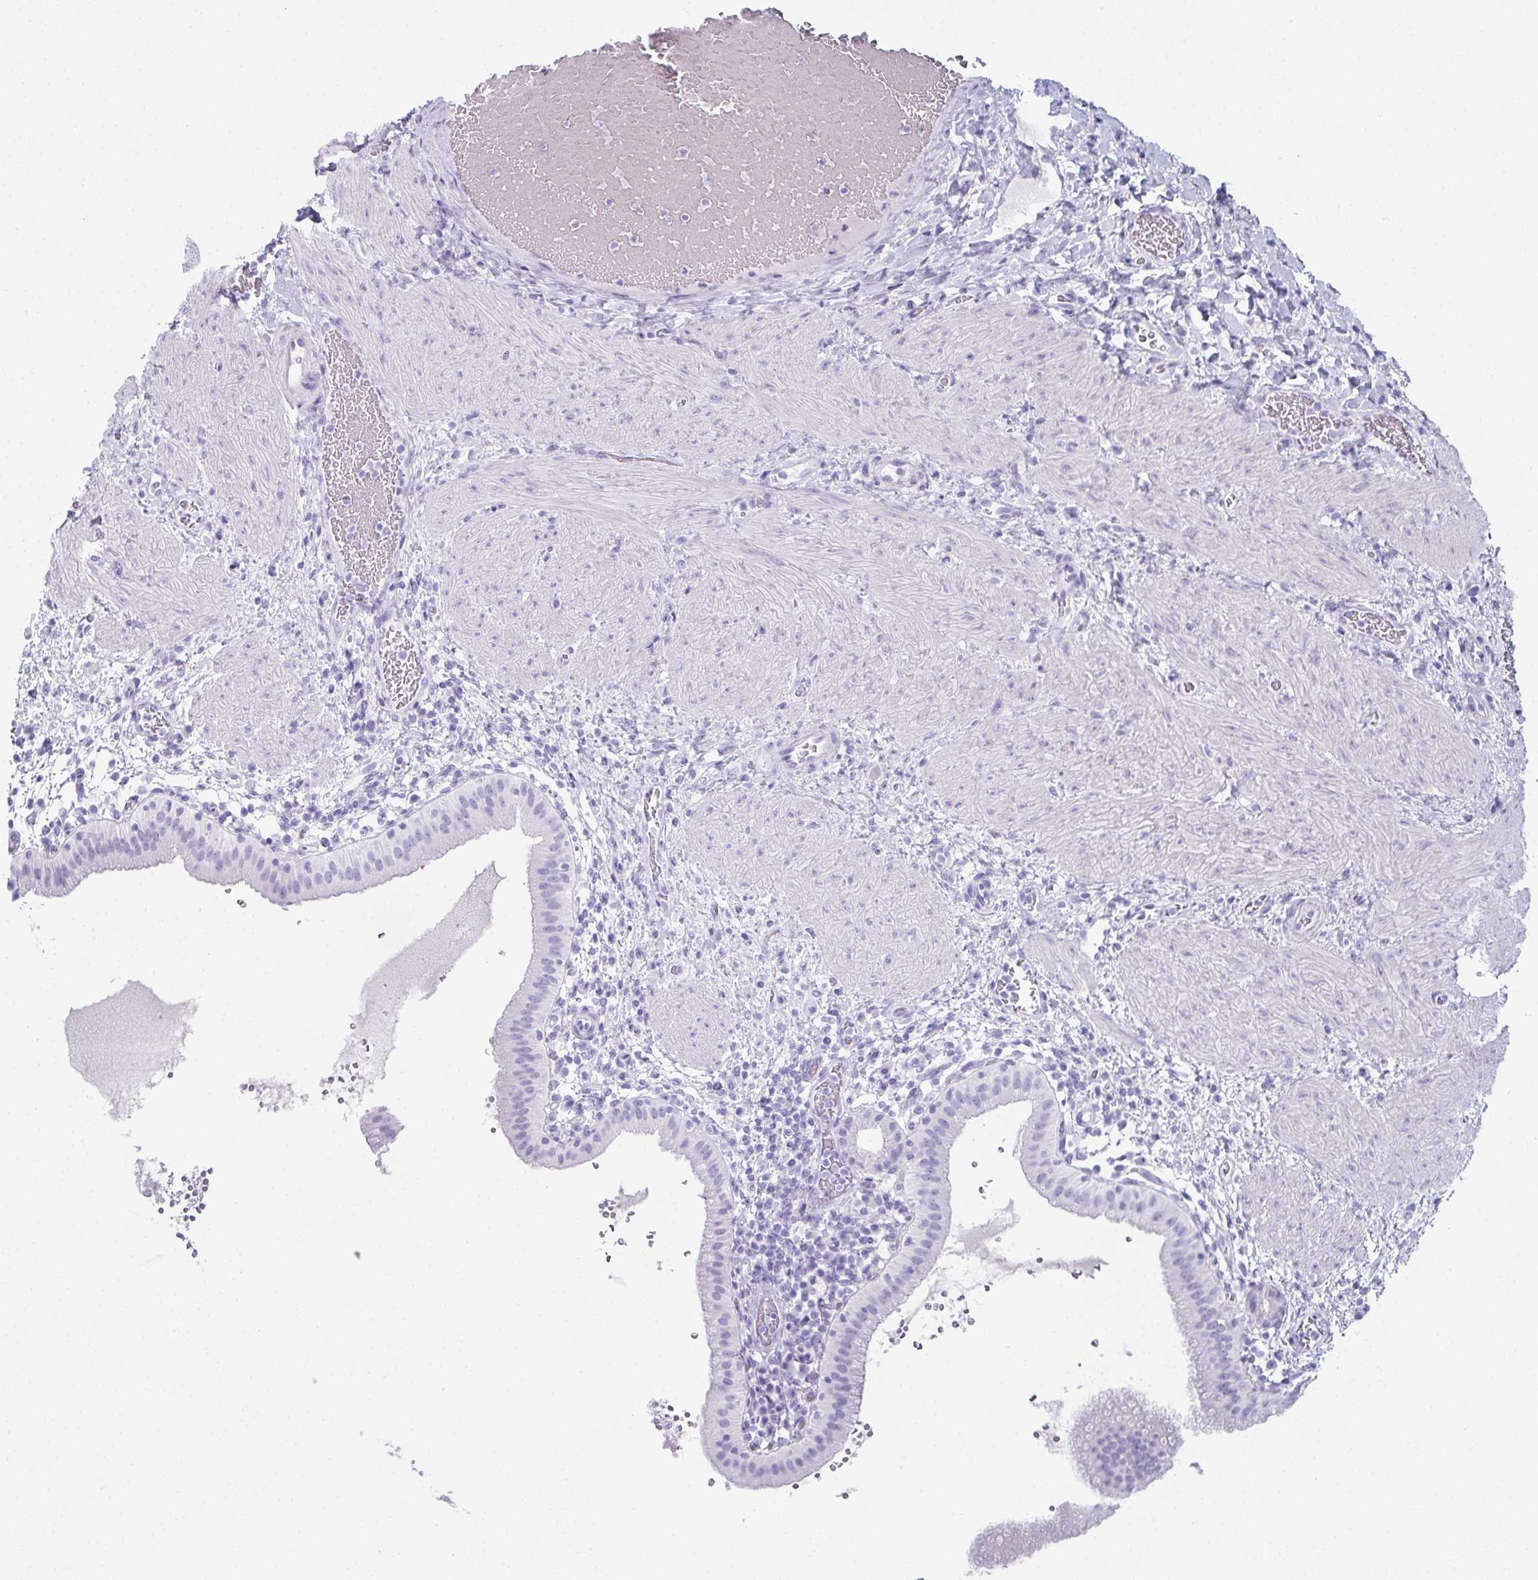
{"staining": {"intensity": "negative", "quantity": "none", "location": "none"}, "tissue": "gallbladder", "cell_type": "Glandular cells", "image_type": "normal", "snomed": [{"axis": "morphology", "description": "Normal tissue, NOS"}, {"axis": "topography", "description": "Gallbladder"}], "caption": "The micrograph displays no staining of glandular cells in unremarkable gallbladder.", "gene": "SYCP1", "patient": {"sex": "male", "age": 26}}